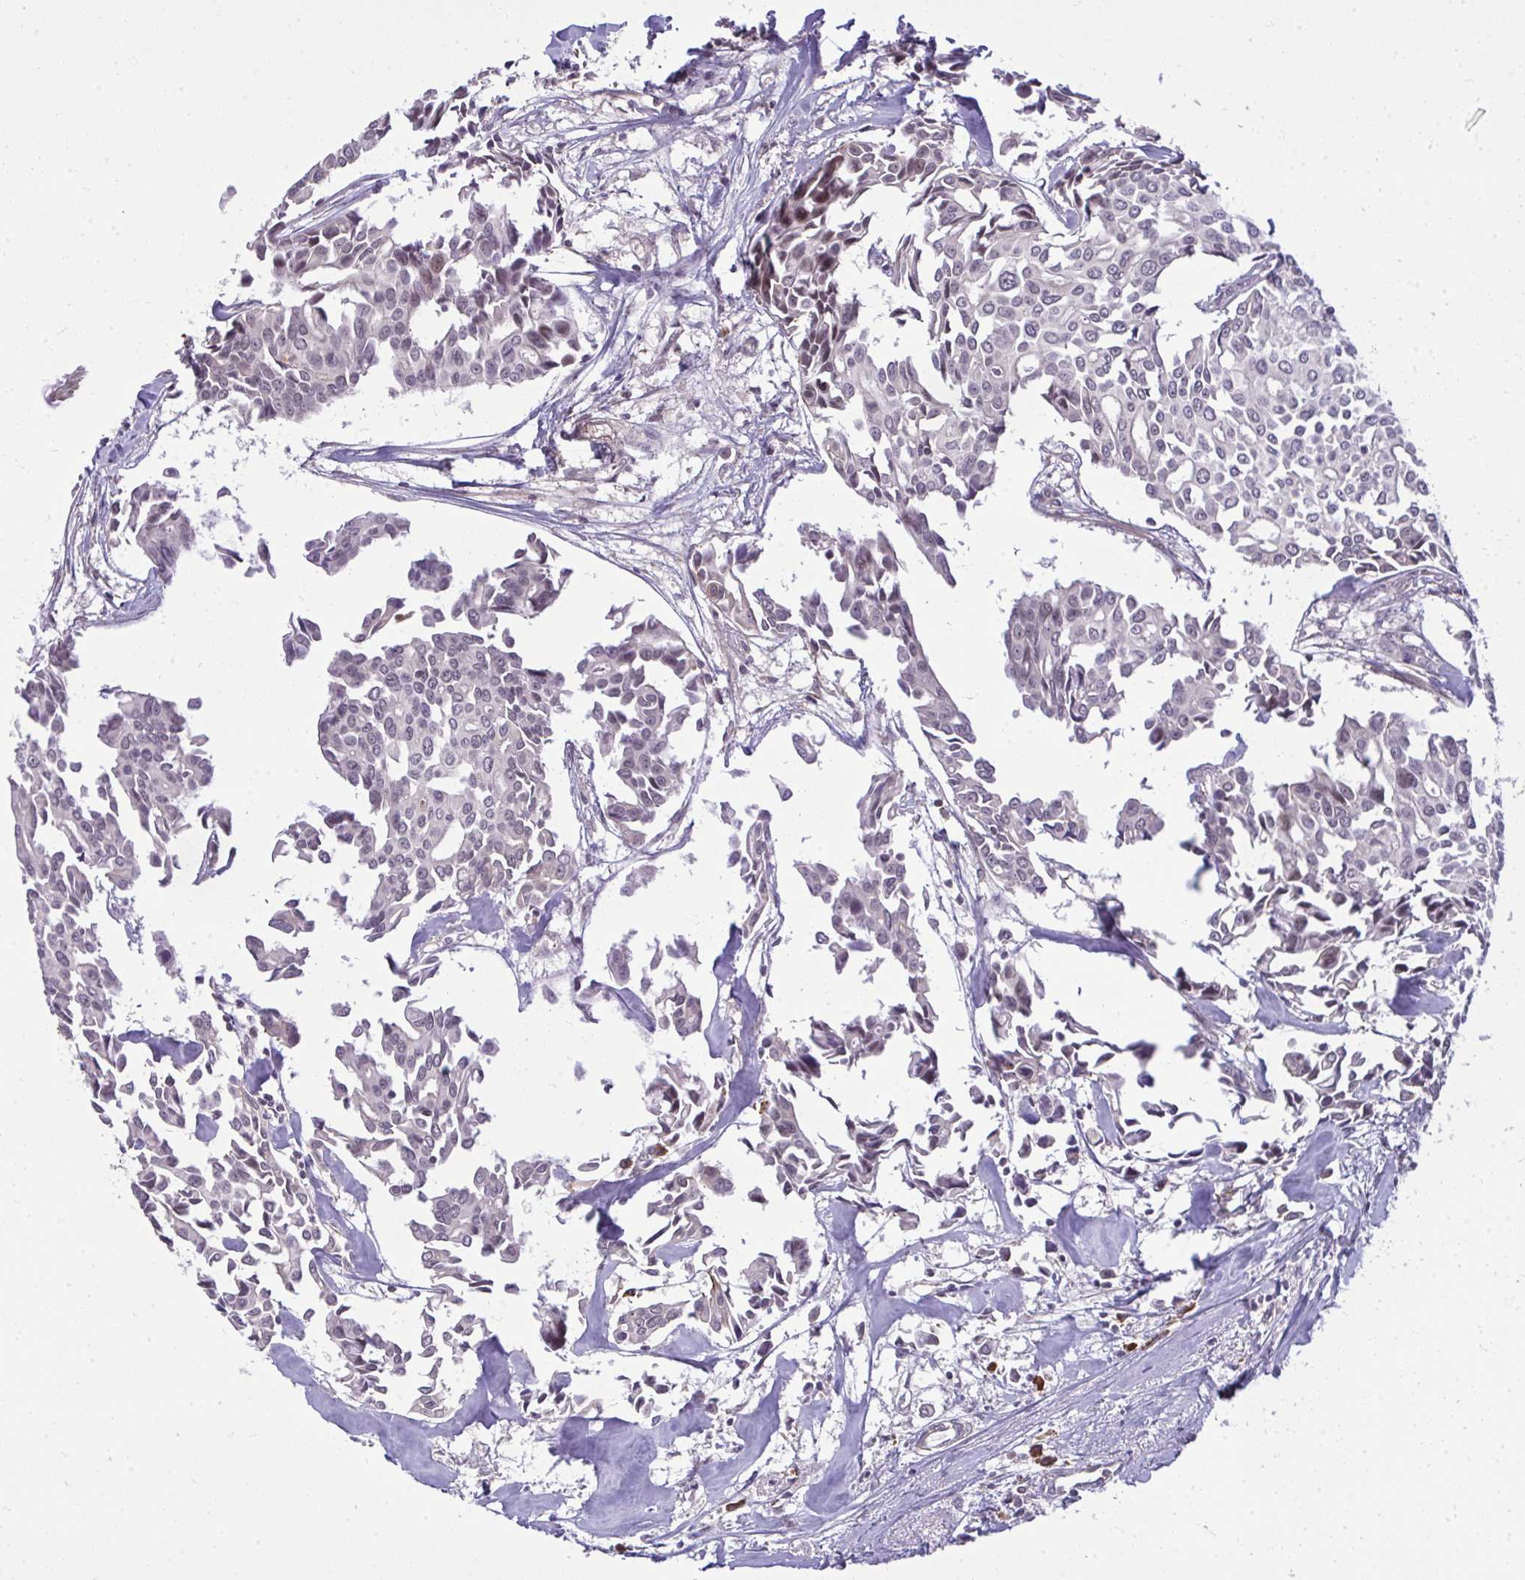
{"staining": {"intensity": "weak", "quantity": "25%-75%", "location": "nuclear"}, "tissue": "breast cancer", "cell_type": "Tumor cells", "image_type": "cancer", "snomed": [{"axis": "morphology", "description": "Duct carcinoma"}, {"axis": "topography", "description": "Breast"}], "caption": "A brown stain highlights weak nuclear staining of a protein in human breast intraductal carcinoma tumor cells.", "gene": "ZSCAN9", "patient": {"sex": "female", "age": 54}}